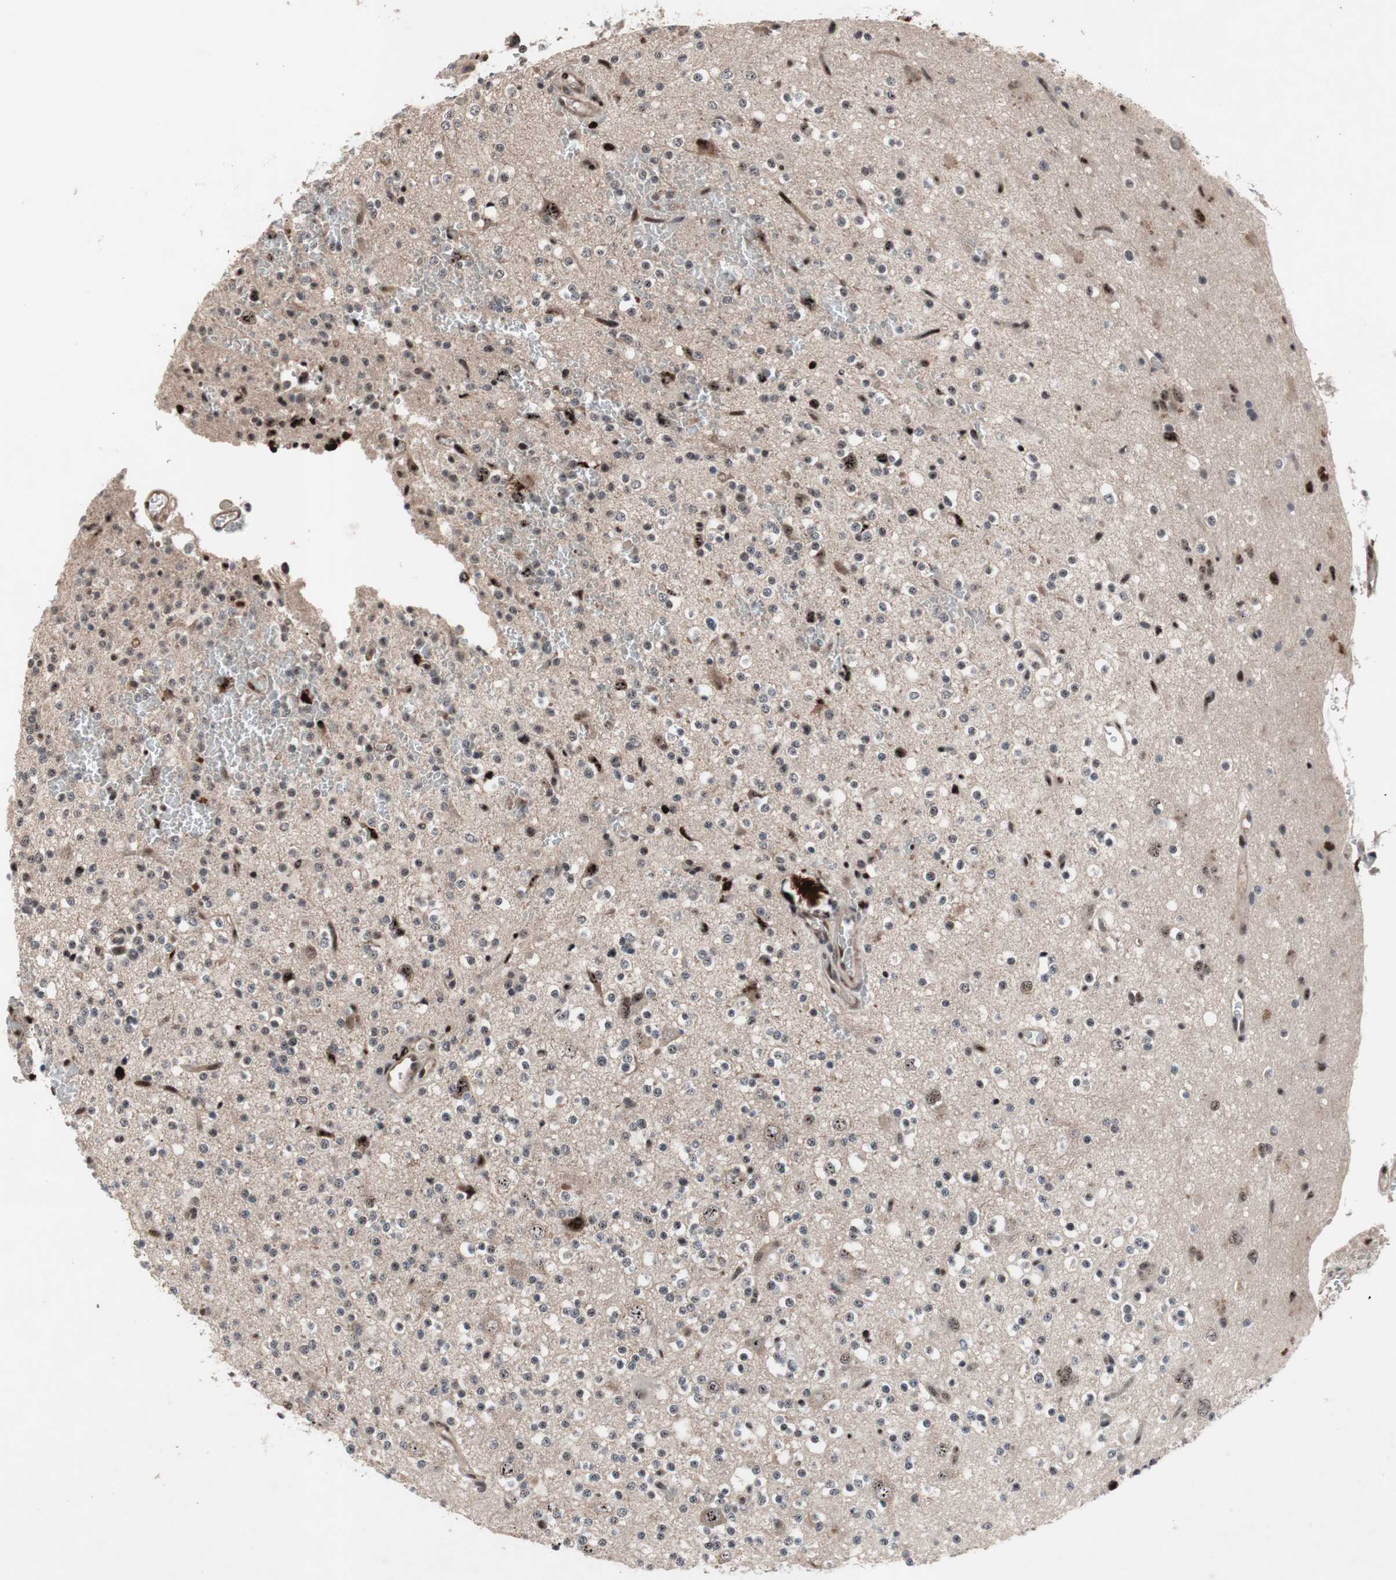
{"staining": {"intensity": "weak", "quantity": "25%-75%", "location": "nuclear"}, "tissue": "glioma", "cell_type": "Tumor cells", "image_type": "cancer", "snomed": [{"axis": "morphology", "description": "Glioma, malignant, High grade"}, {"axis": "topography", "description": "Brain"}], "caption": "A high-resolution micrograph shows IHC staining of malignant glioma (high-grade), which exhibits weak nuclear positivity in approximately 25%-75% of tumor cells.", "gene": "SOX7", "patient": {"sex": "male", "age": 47}}